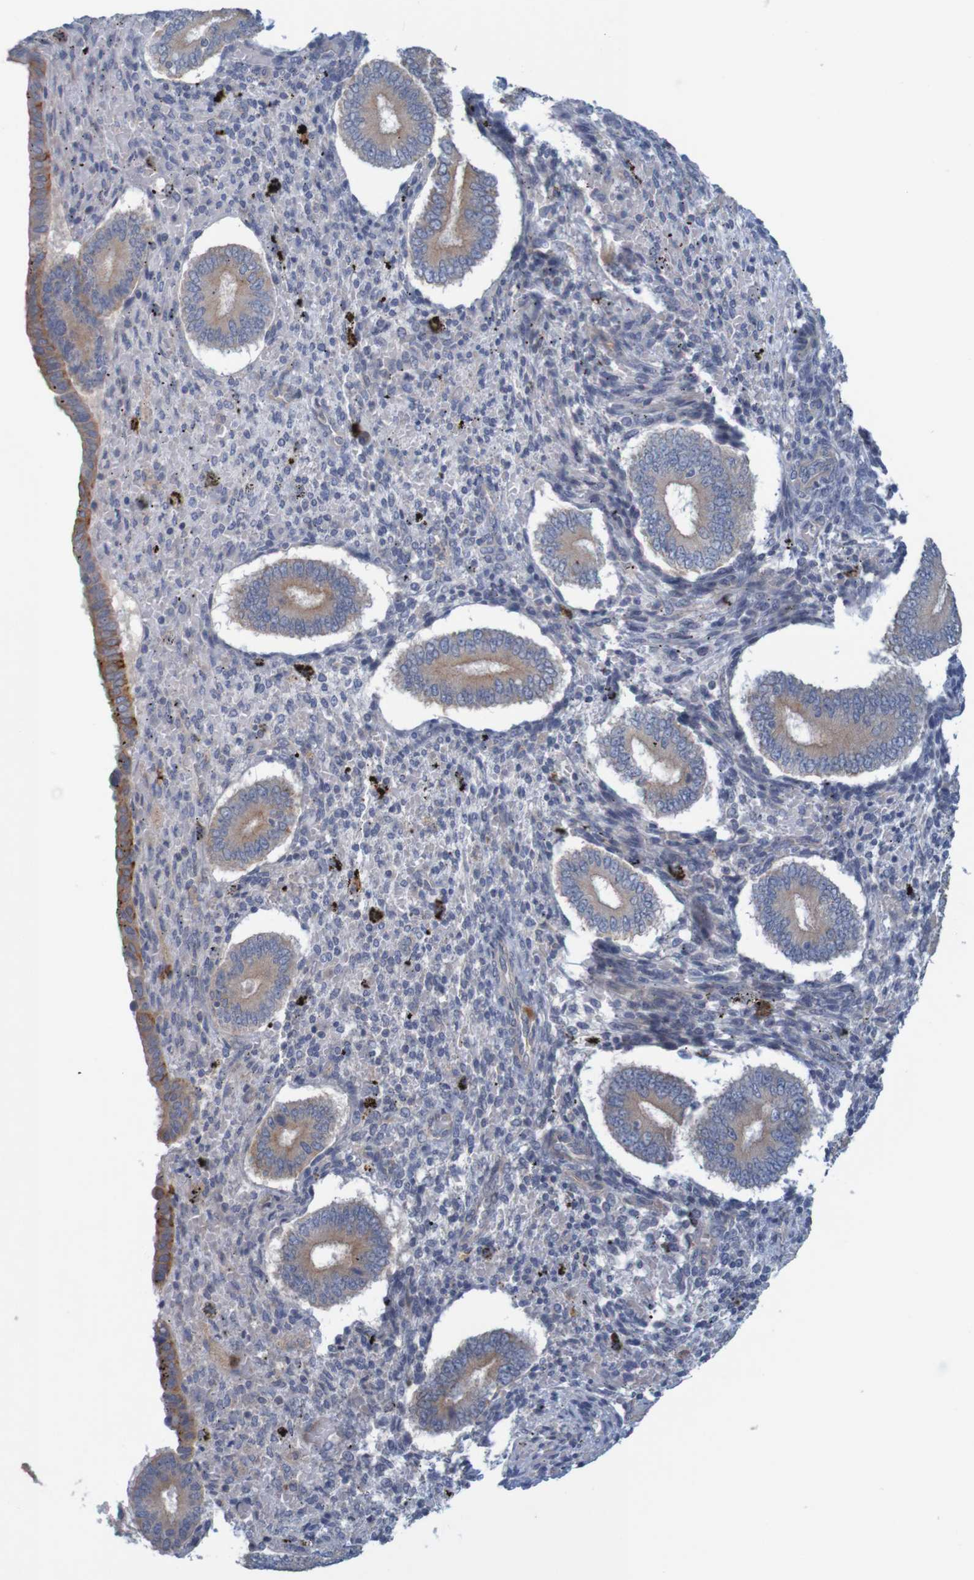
{"staining": {"intensity": "negative", "quantity": "none", "location": "none"}, "tissue": "endometrium", "cell_type": "Cells in endometrial stroma", "image_type": "normal", "snomed": [{"axis": "morphology", "description": "Normal tissue, NOS"}, {"axis": "topography", "description": "Endometrium"}], "caption": "An IHC image of normal endometrium is shown. There is no staining in cells in endometrial stroma of endometrium. (DAB (3,3'-diaminobenzidine) IHC, high magnification).", "gene": "KRT23", "patient": {"sex": "female", "age": 42}}